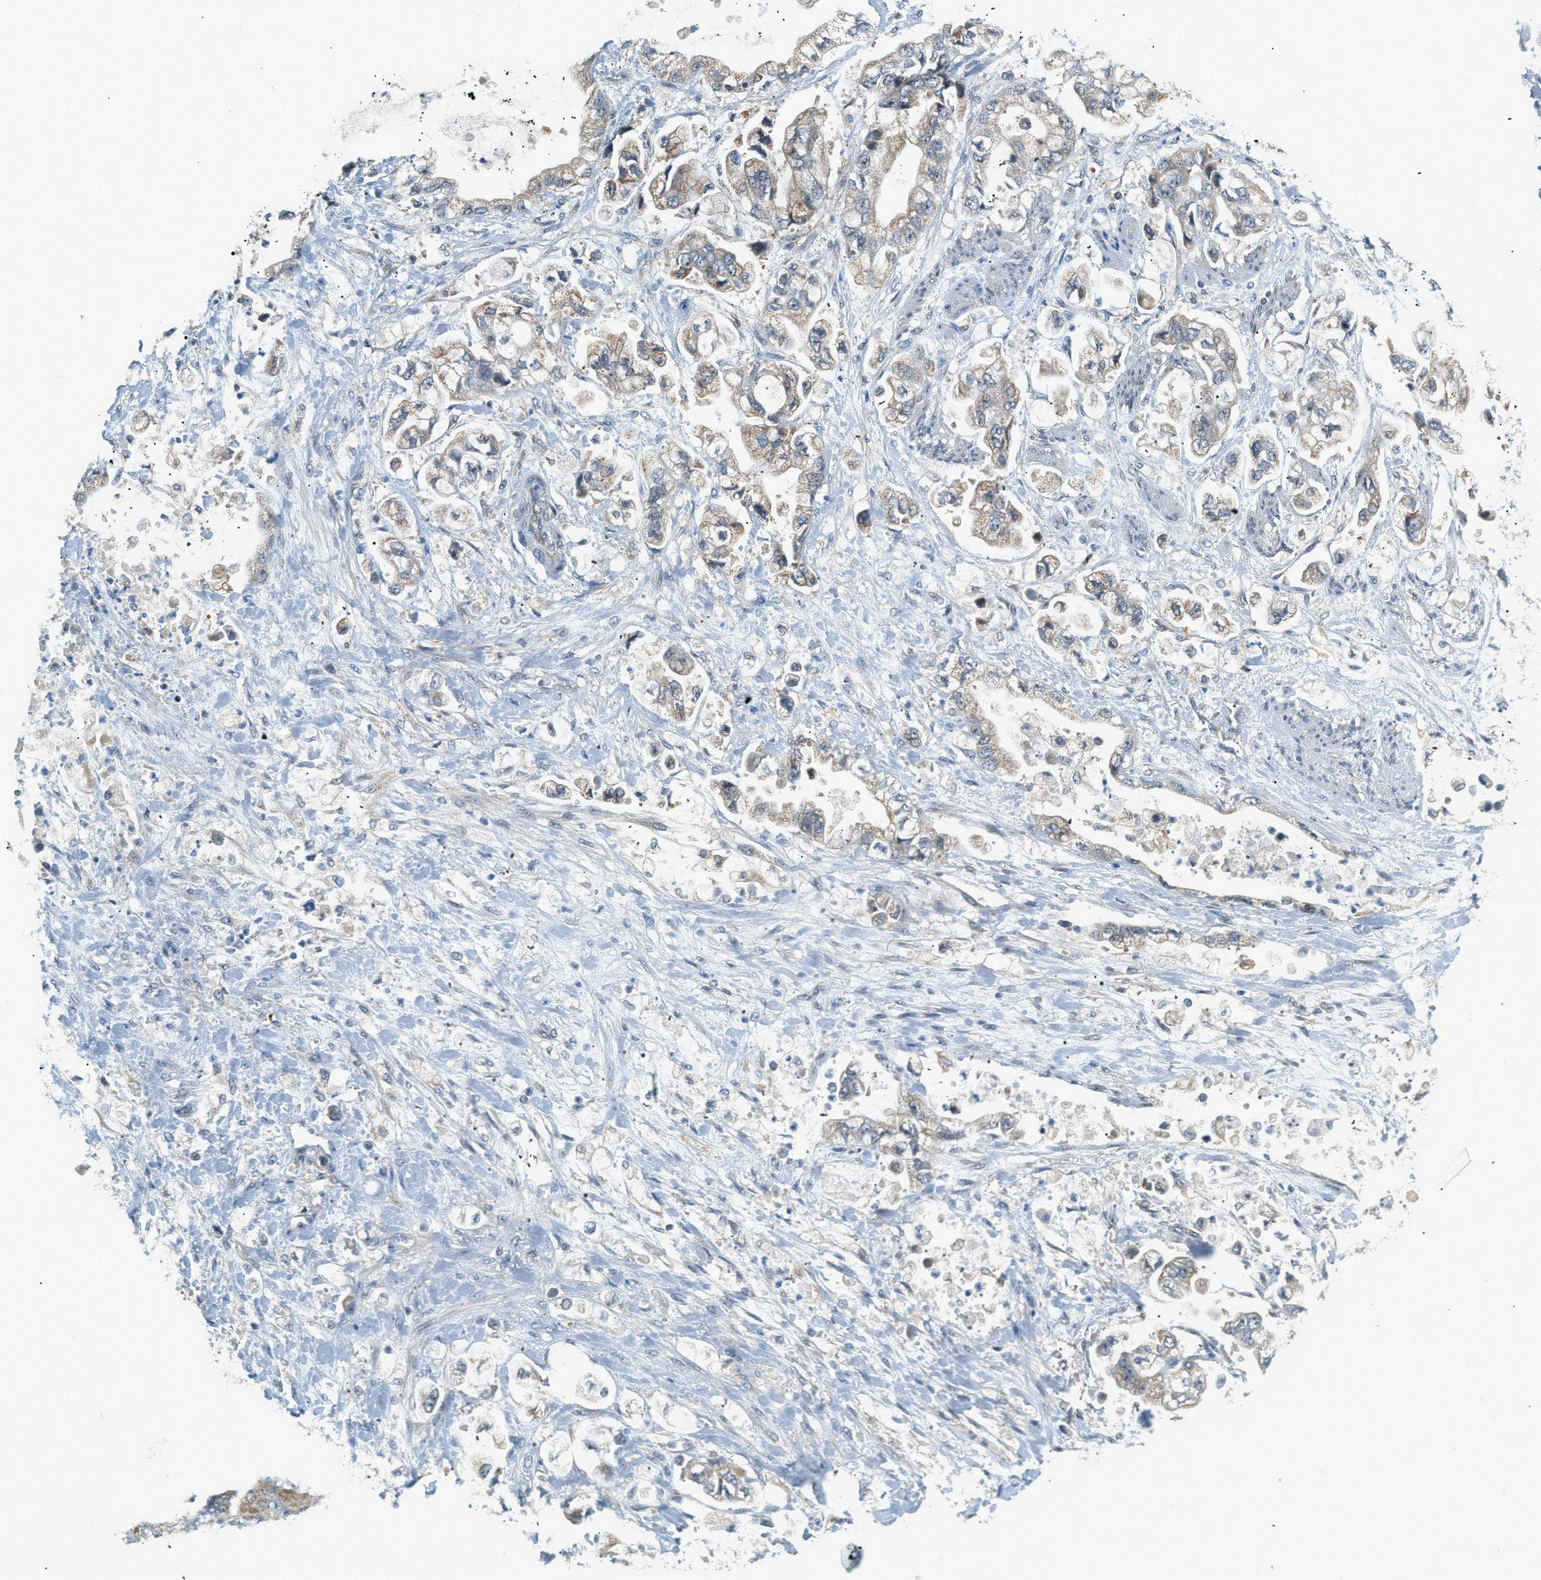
{"staining": {"intensity": "weak", "quantity": ">75%", "location": "cytoplasmic/membranous"}, "tissue": "stomach cancer", "cell_type": "Tumor cells", "image_type": "cancer", "snomed": [{"axis": "morphology", "description": "Normal tissue, NOS"}, {"axis": "morphology", "description": "Adenocarcinoma, NOS"}, {"axis": "topography", "description": "Stomach"}], "caption": "Brown immunohistochemical staining in stomach cancer (adenocarcinoma) exhibits weak cytoplasmic/membranous staining in approximately >75% of tumor cells. (brown staining indicates protein expression, while blue staining denotes nuclei).", "gene": "PIGG", "patient": {"sex": "male", "age": 62}}